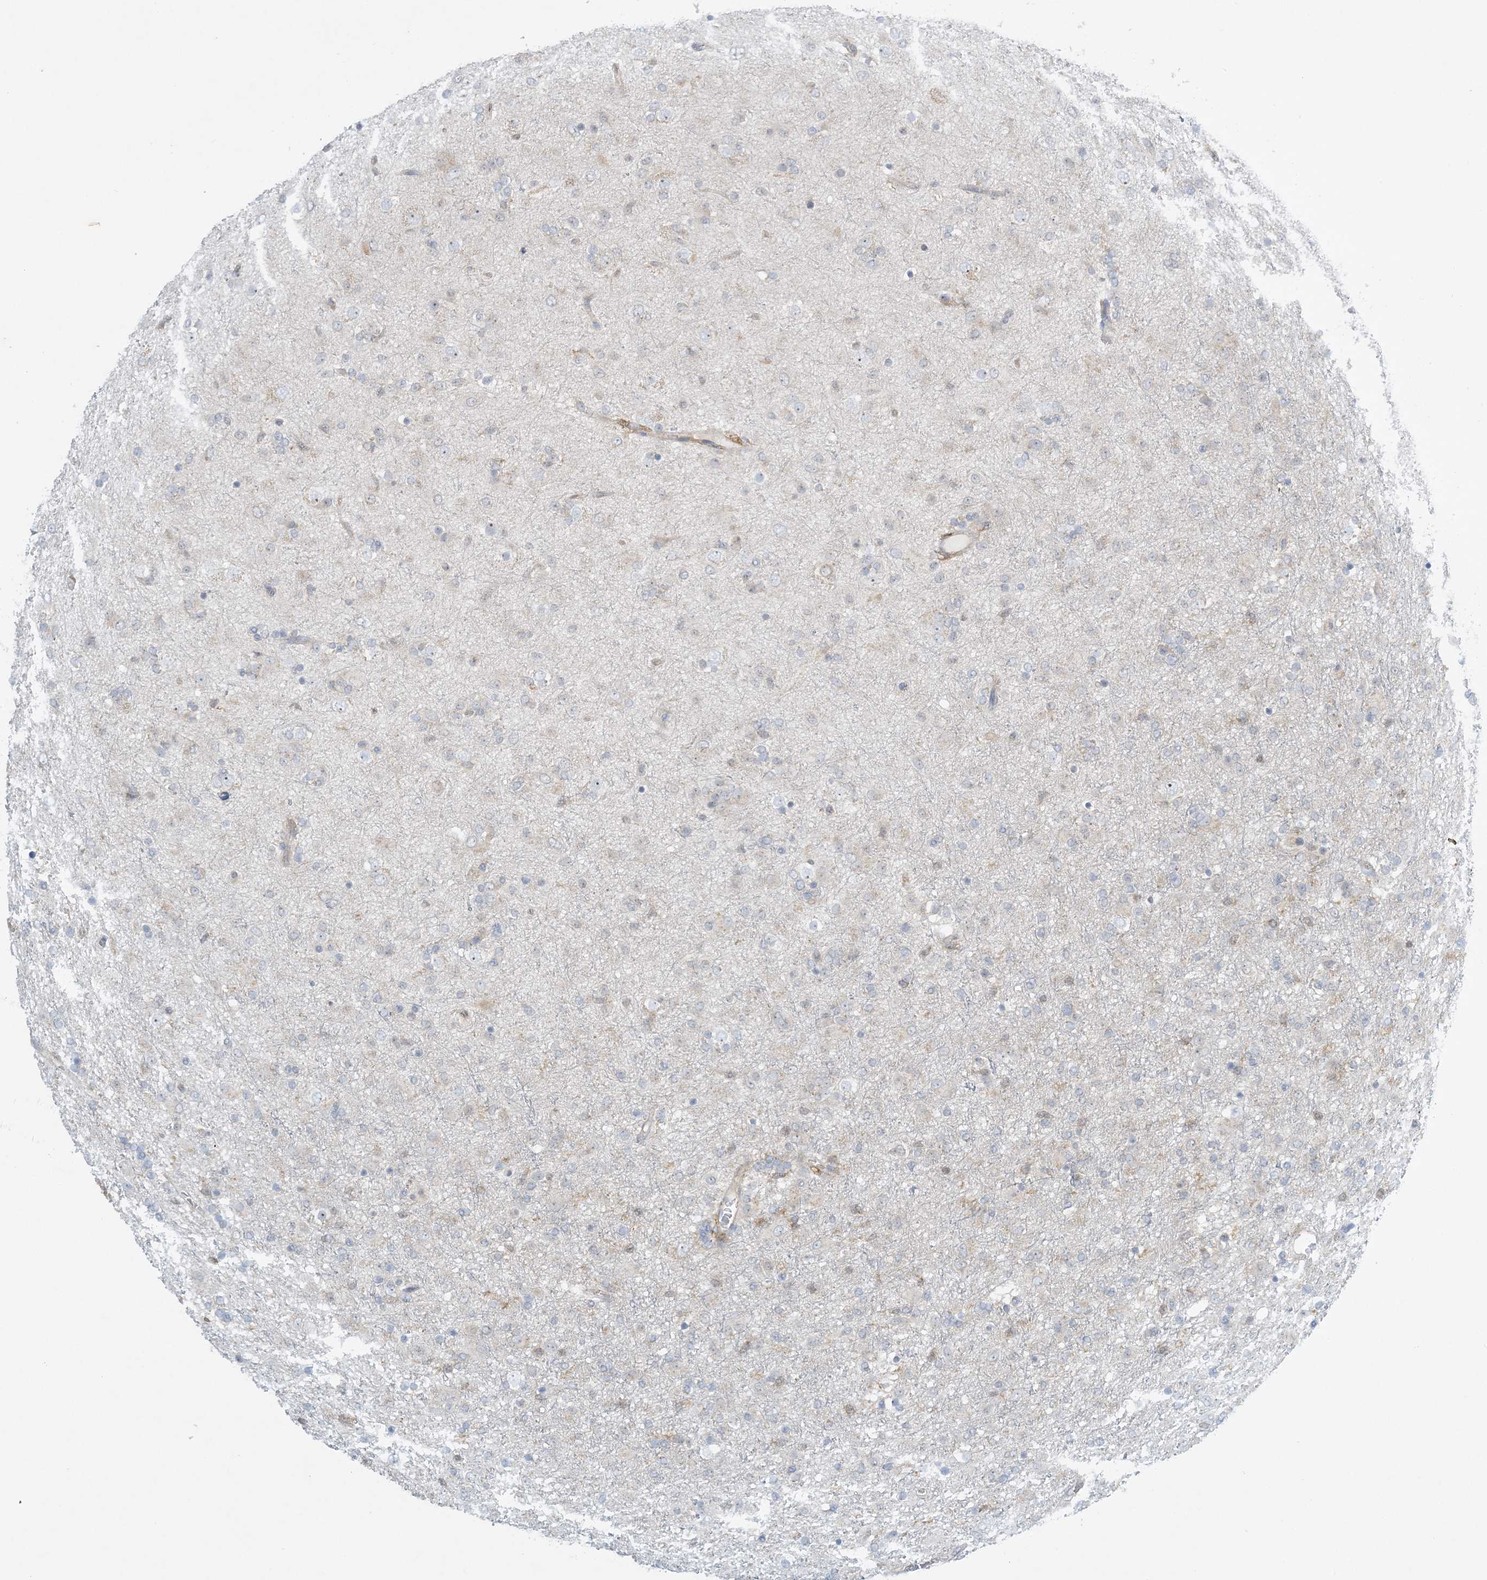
{"staining": {"intensity": "negative", "quantity": "none", "location": "none"}, "tissue": "glioma", "cell_type": "Tumor cells", "image_type": "cancer", "snomed": [{"axis": "morphology", "description": "Glioma, malignant, Low grade"}, {"axis": "topography", "description": "Brain"}], "caption": "Immunohistochemical staining of low-grade glioma (malignant) exhibits no significant staining in tumor cells.", "gene": "MRPS18A", "patient": {"sex": "male", "age": 65}}